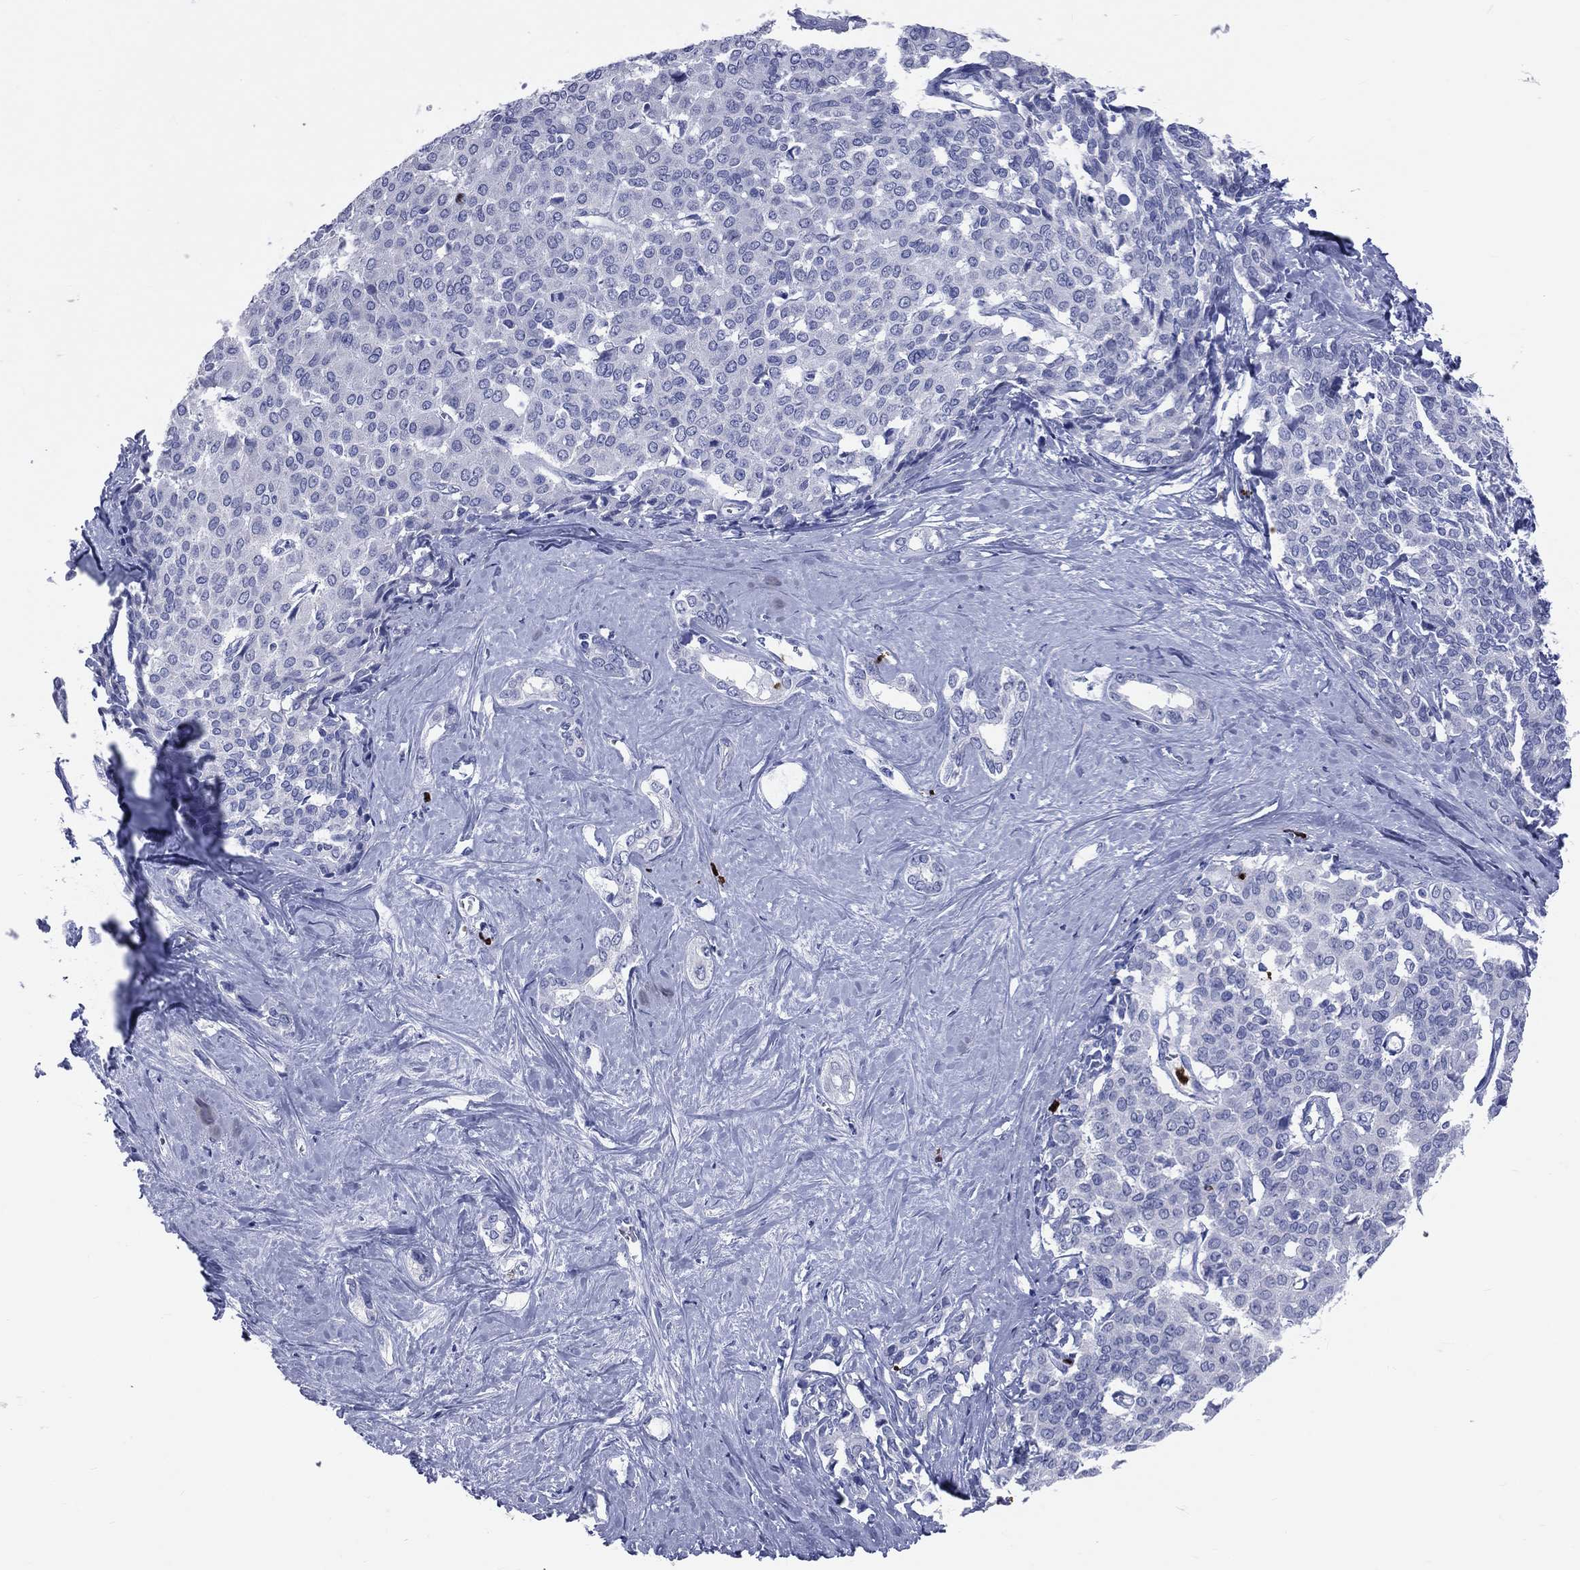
{"staining": {"intensity": "negative", "quantity": "none", "location": "none"}, "tissue": "liver cancer", "cell_type": "Tumor cells", "image_type": "cancer", "snomed": [{"axis": "morphology", "description": "Cholangiocarcinoma"}, {"axis": "topography", "description": "Liver"}], "caption": "DAB (3,3'-diaminobenzidine) immunohistochemical staining of human liver cholangiocarcinoma demonstrates no significant staining in tumor cells.", "gene": "PGLYRP1", "patient": {"sex": "female", "age": 47}}